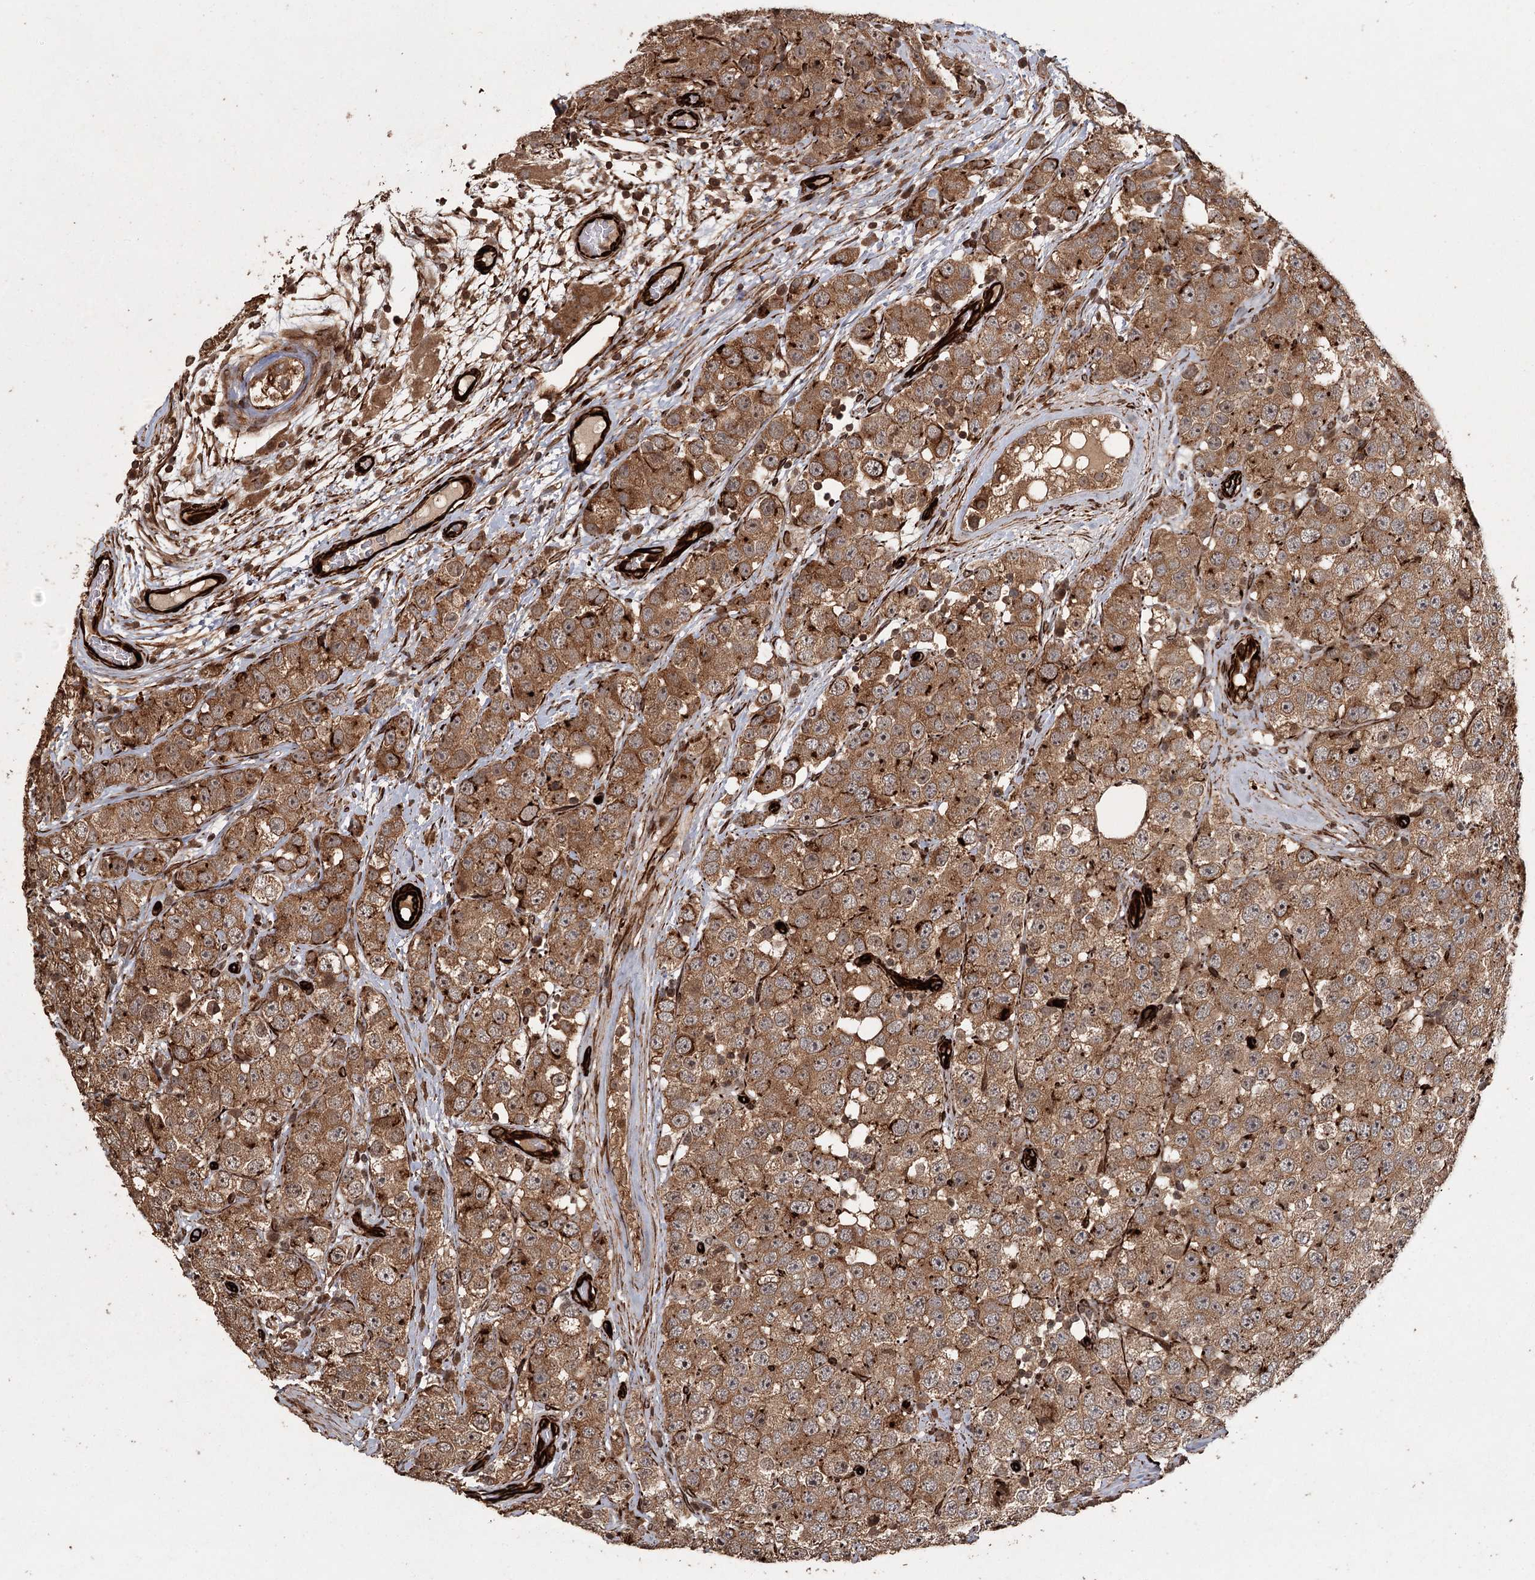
{"staining": {"intensity": "moderate", "quantity": ">75%", "location": "cytoplasmic/membranous"}, "tissue": "testis cancer", "cell_type": "Tumor cells", "image_type": "cancer", "snomed": [{"axis": "morphology", "description": "Seminoma, NOS"}, {"axis": "topography", "description": "Testis"}], "caption": "This micrograph shows testis cancer (seminoma) stained with immunohistochemistry to label a protein in brown. The cytoplasmic/membranous of tumor cells show moderate positivity for the protein. Nuclei are counter-stained blue.", "gene": "RPAP3", "patient": {"sex": "male", "age": 28}}